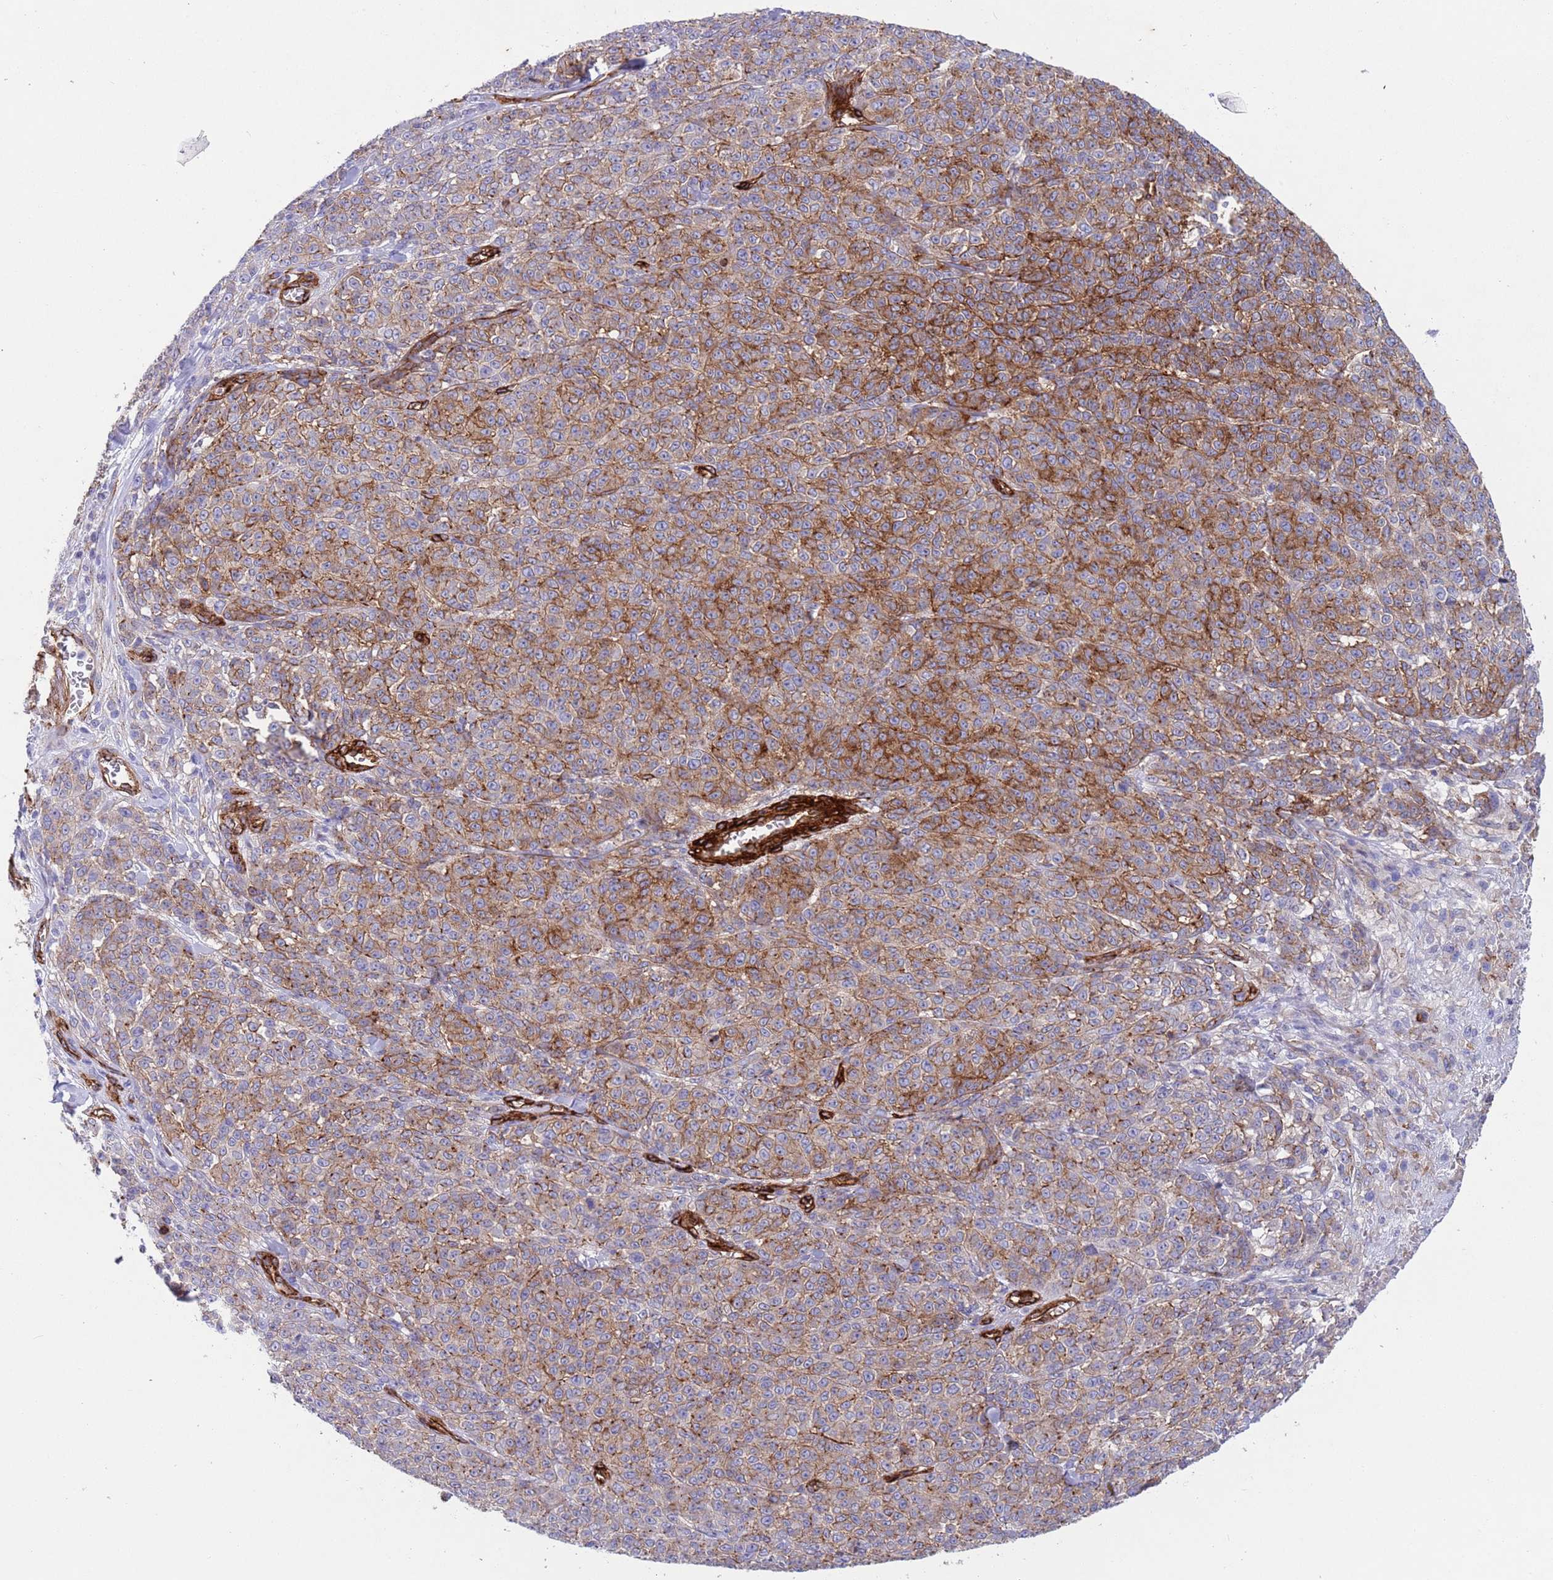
{"staining": {"intensity": "moderate", "quantity": ">75%", "location": "cytoplasmic/membranous"}, "tissue": "melanoma", "cell_type": "Tumor cells", "image_type": "cancer", "snomed": [{"axis": "morphology", "description": "Normal tissue, NOS"}, {"axis": "morphology", "description": "Malignant melanoma, NOS"}, {"axis": "topography", "description": "Skin"}], "caption": "This is a micrograph of IHC staining of melanoma, which shows moderate positivity in the cytoplasmic/membranous of tumor cells.", "gene": "CAV2", "patient": {"sex": "female", "age": 34}}